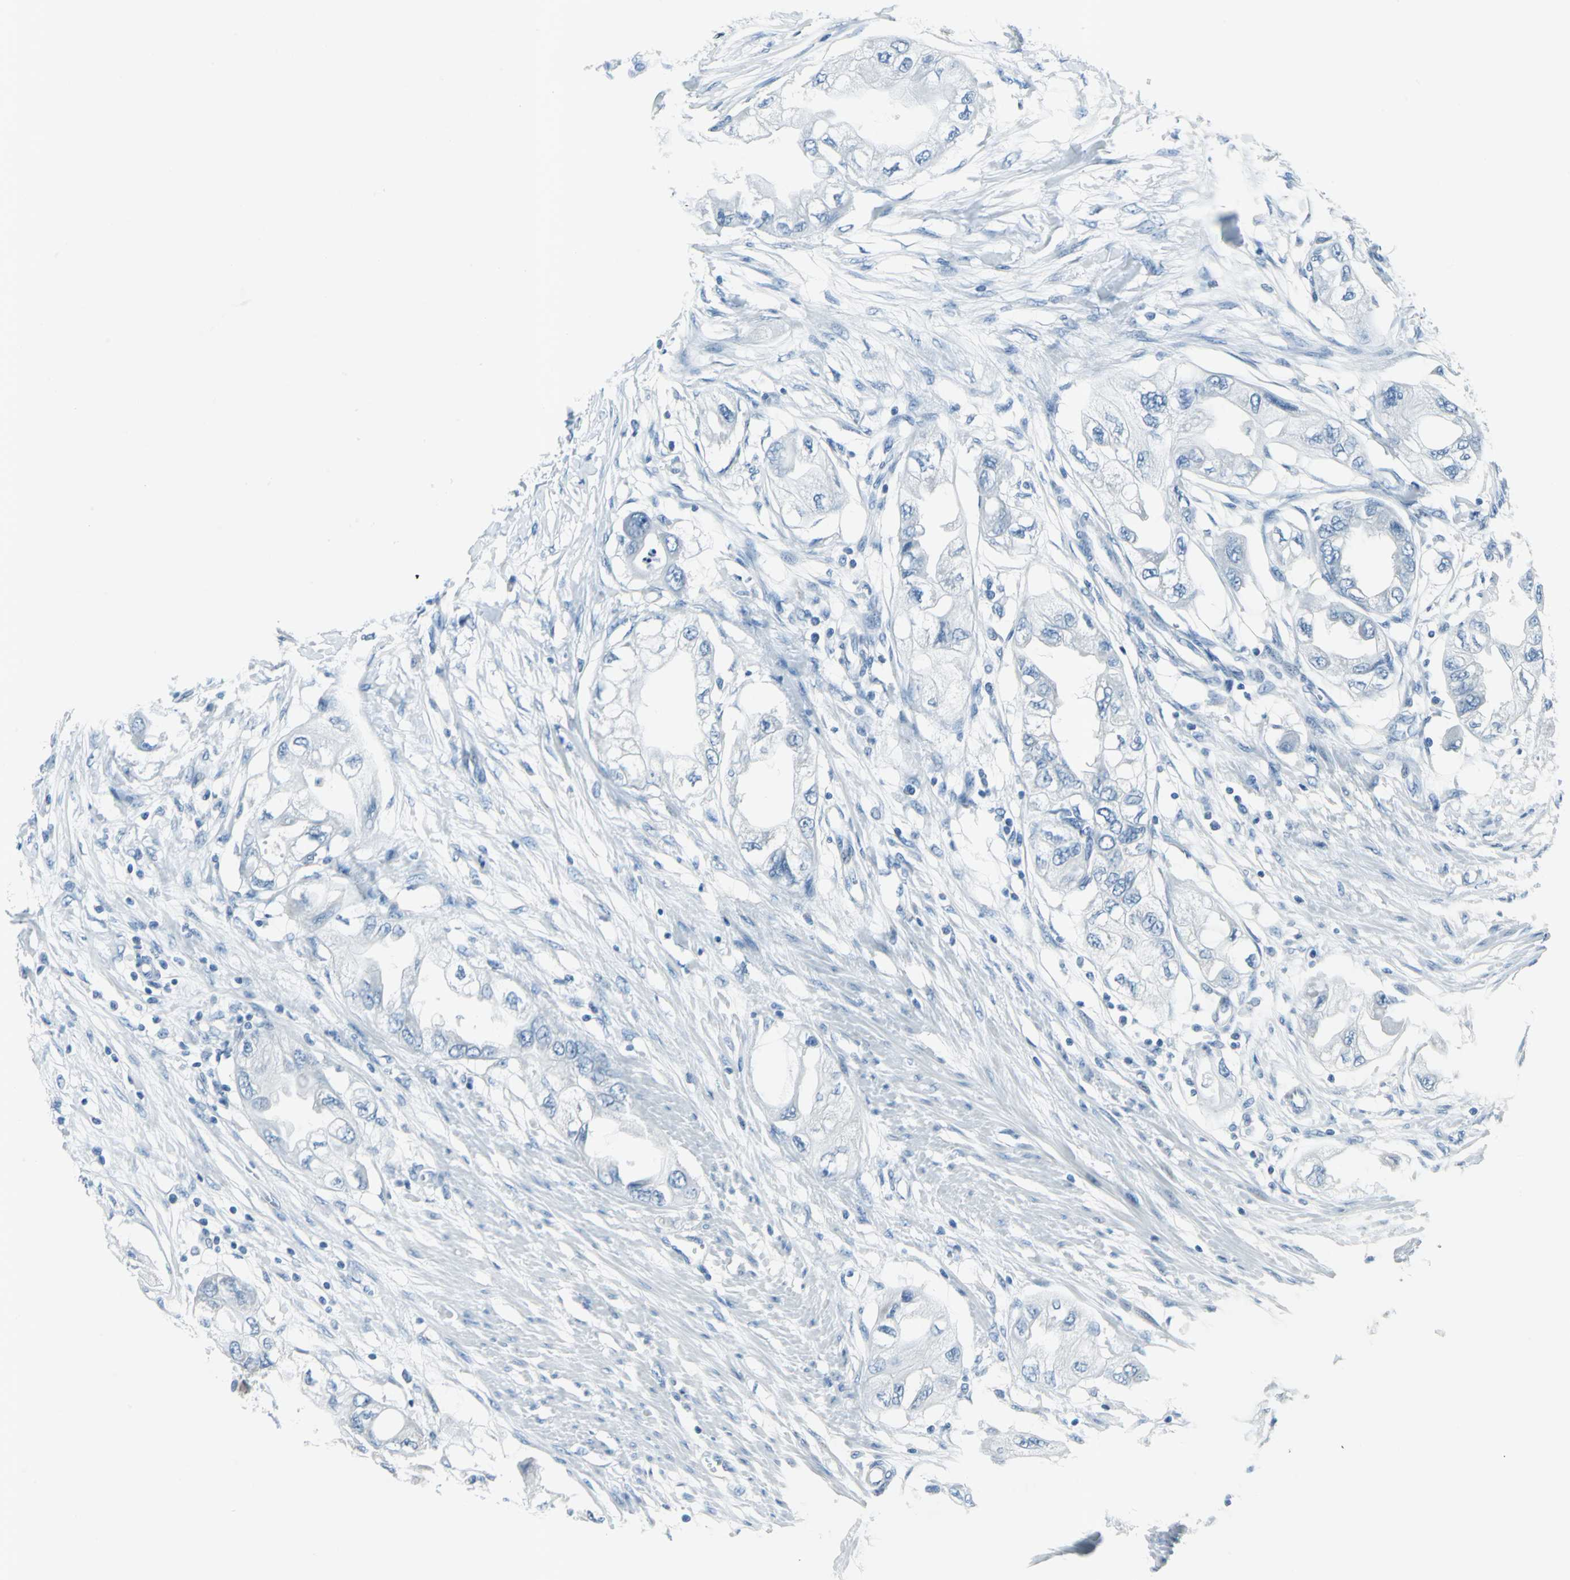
{"staining": {"intensity": "negative", "quantity": "none", "location": "none"}, "tissue": "endometrial cancer", "cell_type": "Tumor cells", "image_type": "cancer", "snomed": [{"axis": "morphology", "description": "Adenocarcinoma, NOS"}, {"axis": "topography", "description": "Endometrium"}], "caption": "The histopathology image shows no significant expression in tumor cells of endometrial cancer.", "gene": "DNAI2", "patient": {"sex": "female", "age": 67}}